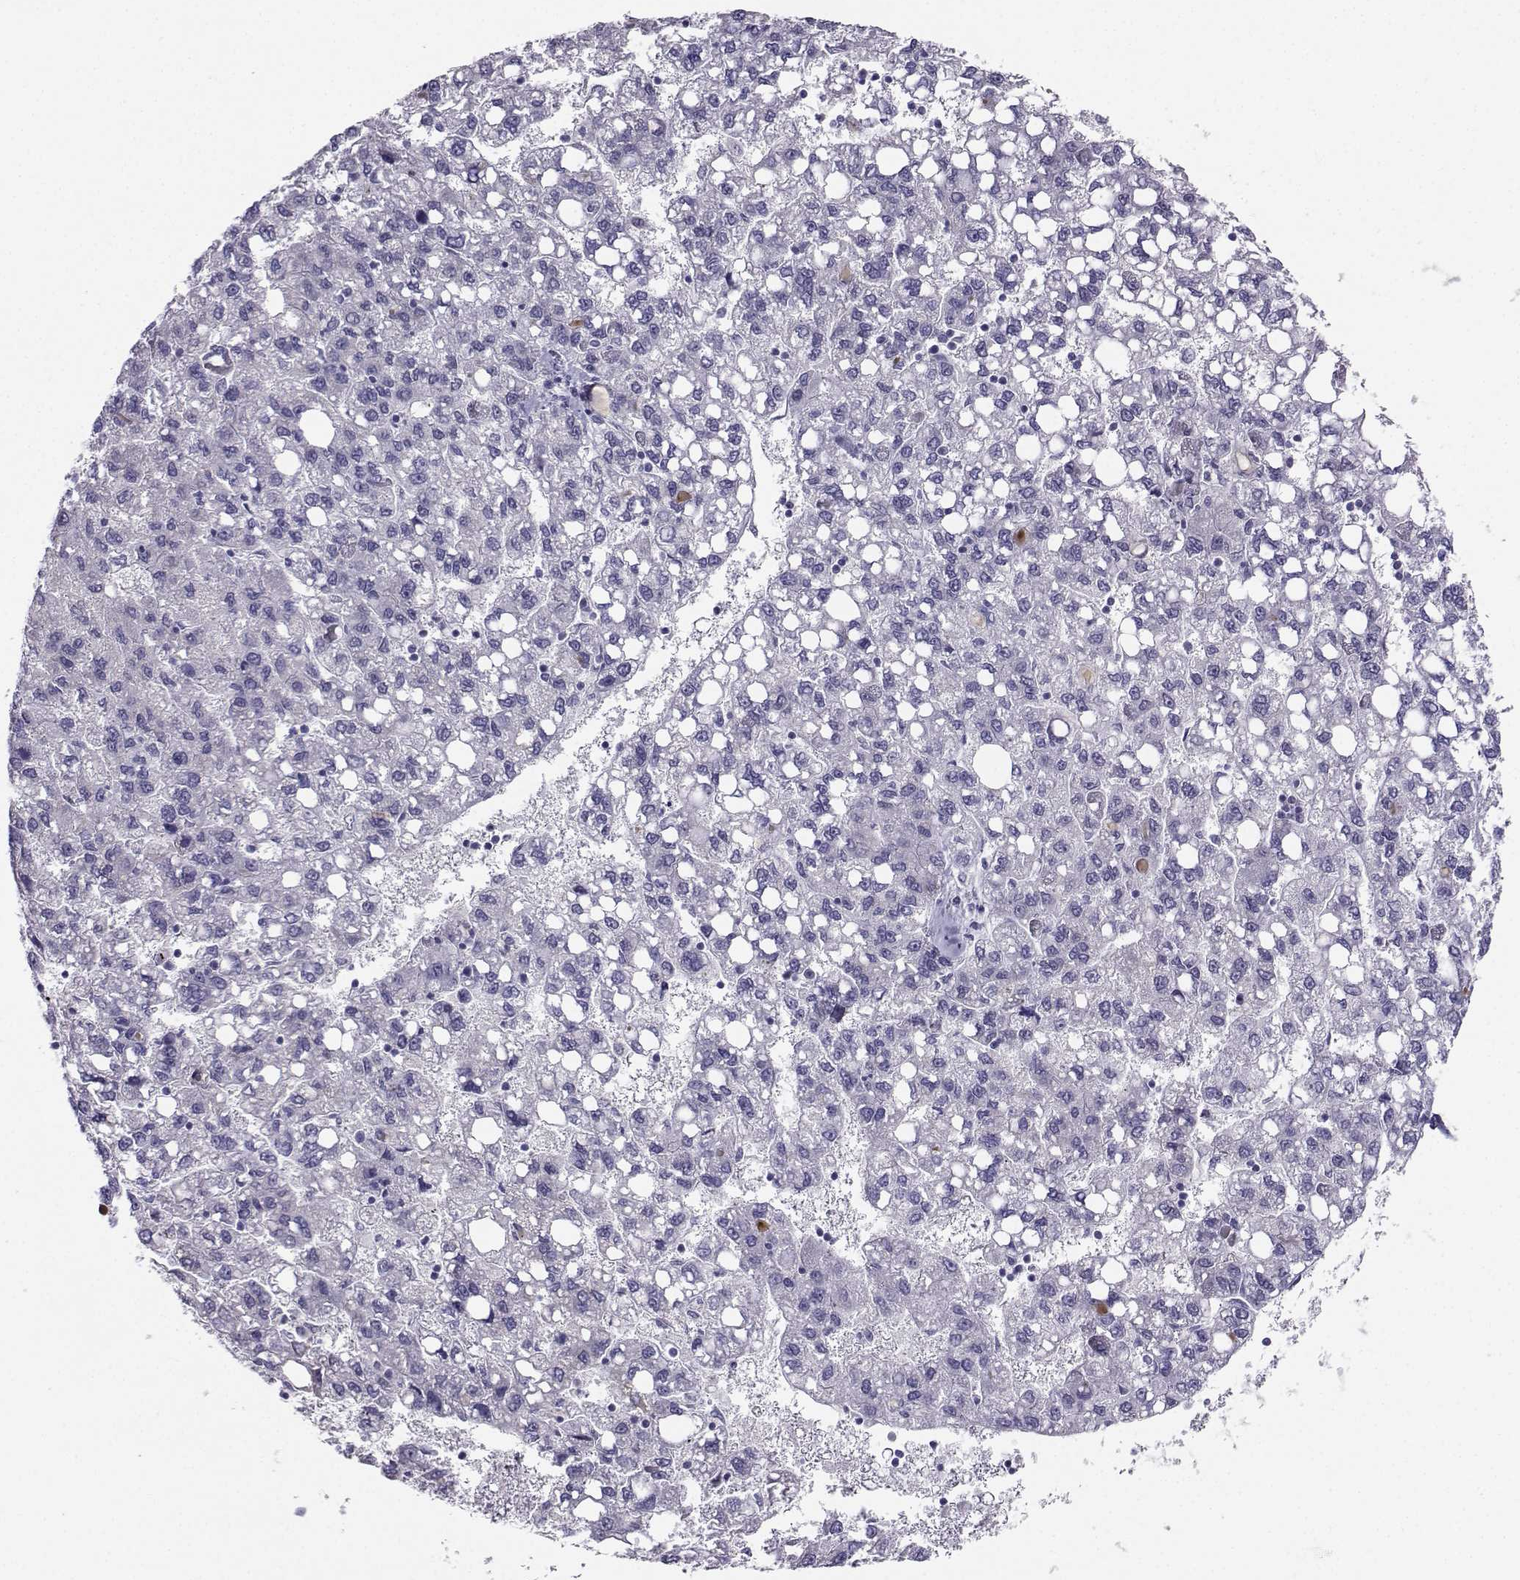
{"staining": {"intensity": "negative", "quantity": "none", "location": "none"}, "tissue": "liver cancer", "cell_type": "Tumor cells", "image_type": "cancer", "snomed": [{"axis": "morphology", "description": "Carcinoma, Hepatocellular, NOS"}, {"axis": "topography", "description": "Liver"}], "caption": "Tumor cells are negative for protein expression in human liver cancer (hepatocellular carcinoma).", "gene": "PGK1", "patient": {"sex": "female", "age": 82}}